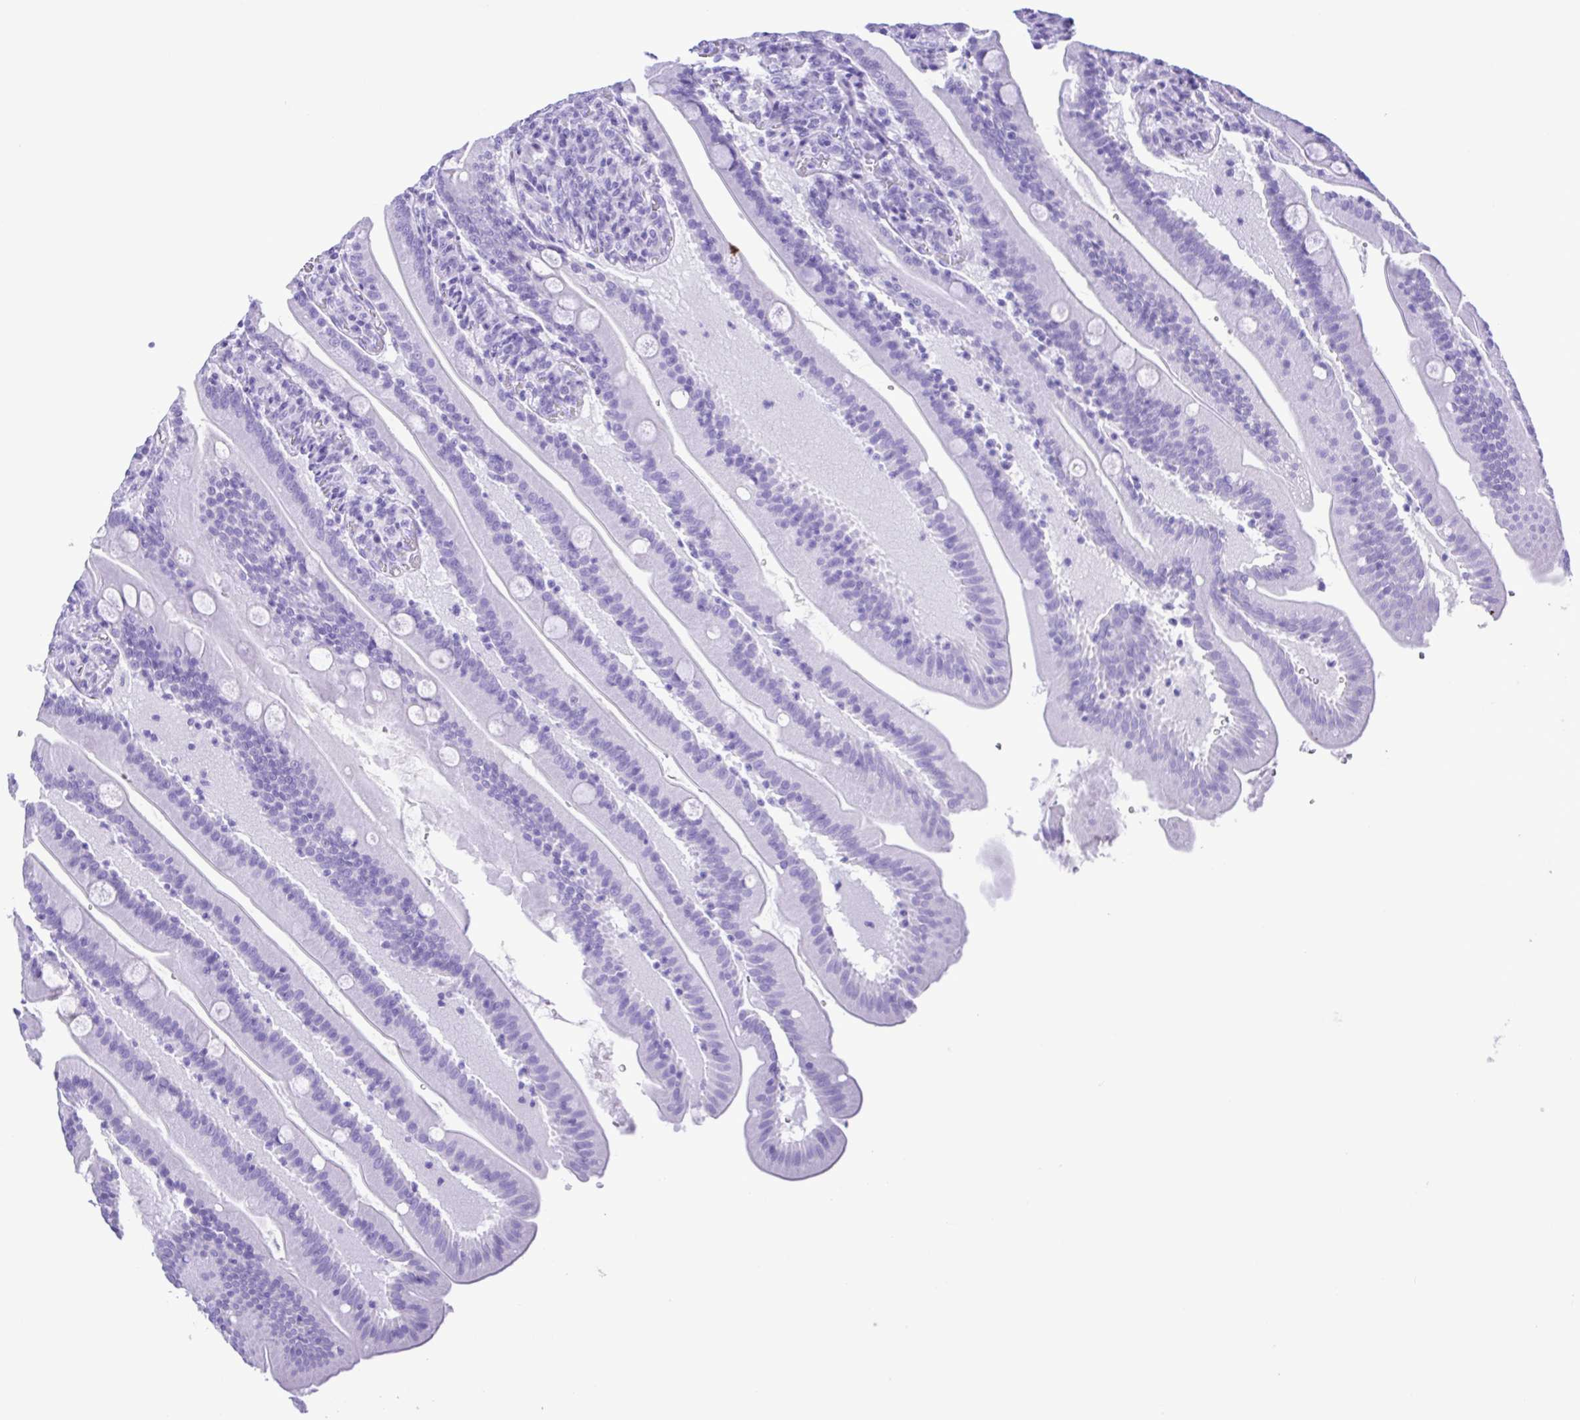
{"staining": {"intensity": "negative", "quantity": "none", "location": "none"}, "tissue": "small intestine", "cell_type": "Glandular cells", "image_type": "normal", "snomed": [{"axis": "morphology", "description": "Normal tissue, NOS"}, {"axis": "topography", "description": "Small intestine"}], "caption": "Immunohistochemistry (IHC) micrograph of unremarkable human small intestine stained for a protein (brown), which exhibits no staining in glandular cells.", "gene": "SYT1", "patient": {"sex": "male", "age": 37}}